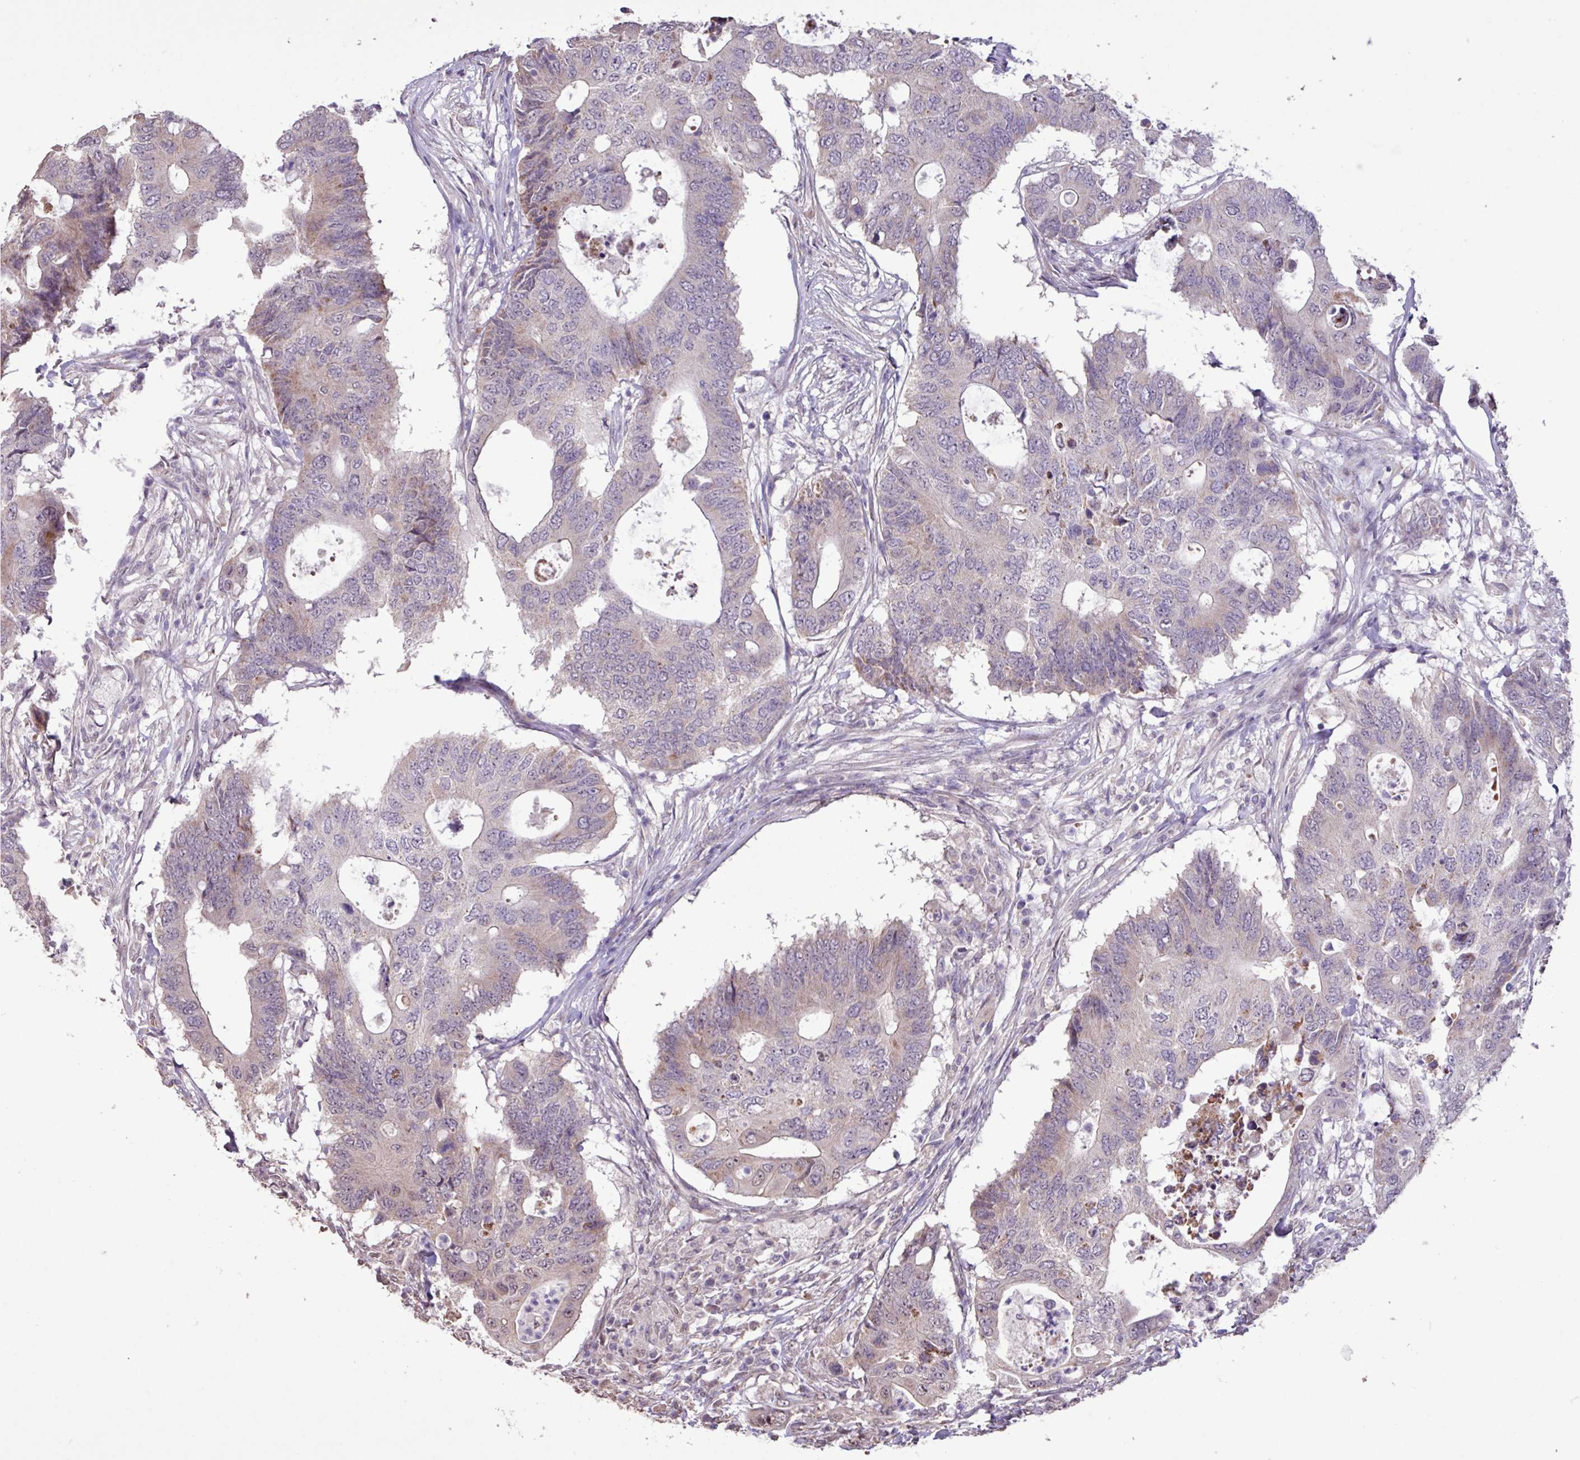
{"staining": {"intensity": "weak", "quantity": "<25%", "location": "cytoplasmic/membranous"}, "tissue": "colorectal cancer", "cell_type": "Tumor cells", "image_type": "cancer", "snomed": [{"axis": "morphology", "description": "Adenocarcinoma, NOS"}, {"axis": "topography", "description": "Colon"}], "caption": "IHC micrograph of adenocarcinoma (colorectal) stained for a protein (brown), which displays no staining in tumor cells.", "gene": "L3MBTL3", "patient": {"sex": "male", "age": 71}}